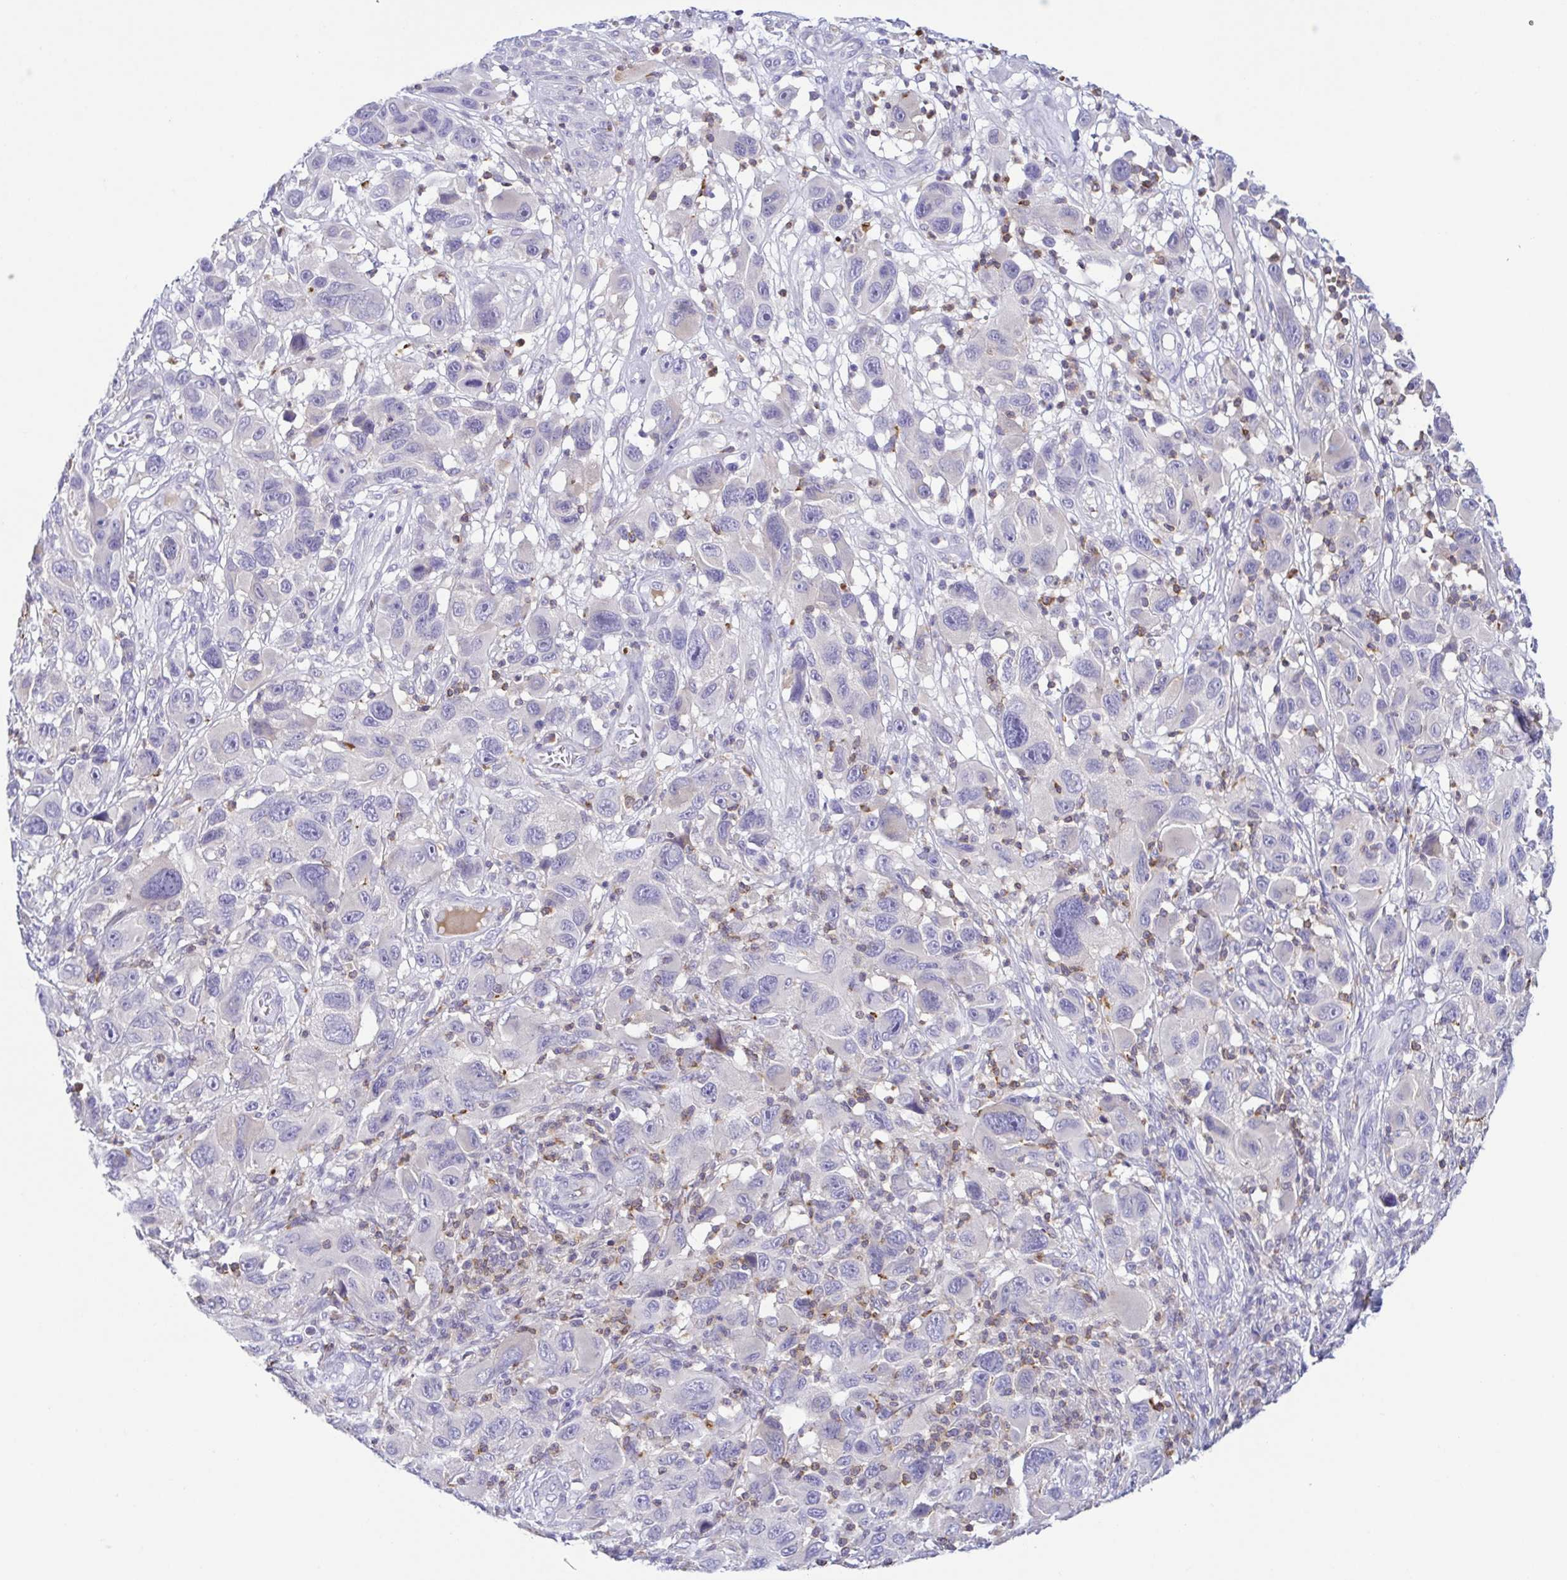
{"staining": {"intensity": "negative", "quantity": "none", "location": "none"}, "tissue": "melanoma", "cell_type": "Tumor cells", "image_type": "cancer", "snomed": [{"axis": "morphology", "description": "Malignant melanoma, NOS"}, {"axis": "topography", "description": "Skin"}], "caption": "Immunohistochemistry (IHC) photomicrograph of malignant melanoma stained for a protein (brown), which shows no positivity in tumor cells.", "gene": "PGLYRP1", "patient": {"sex": "male", "age": 53}}